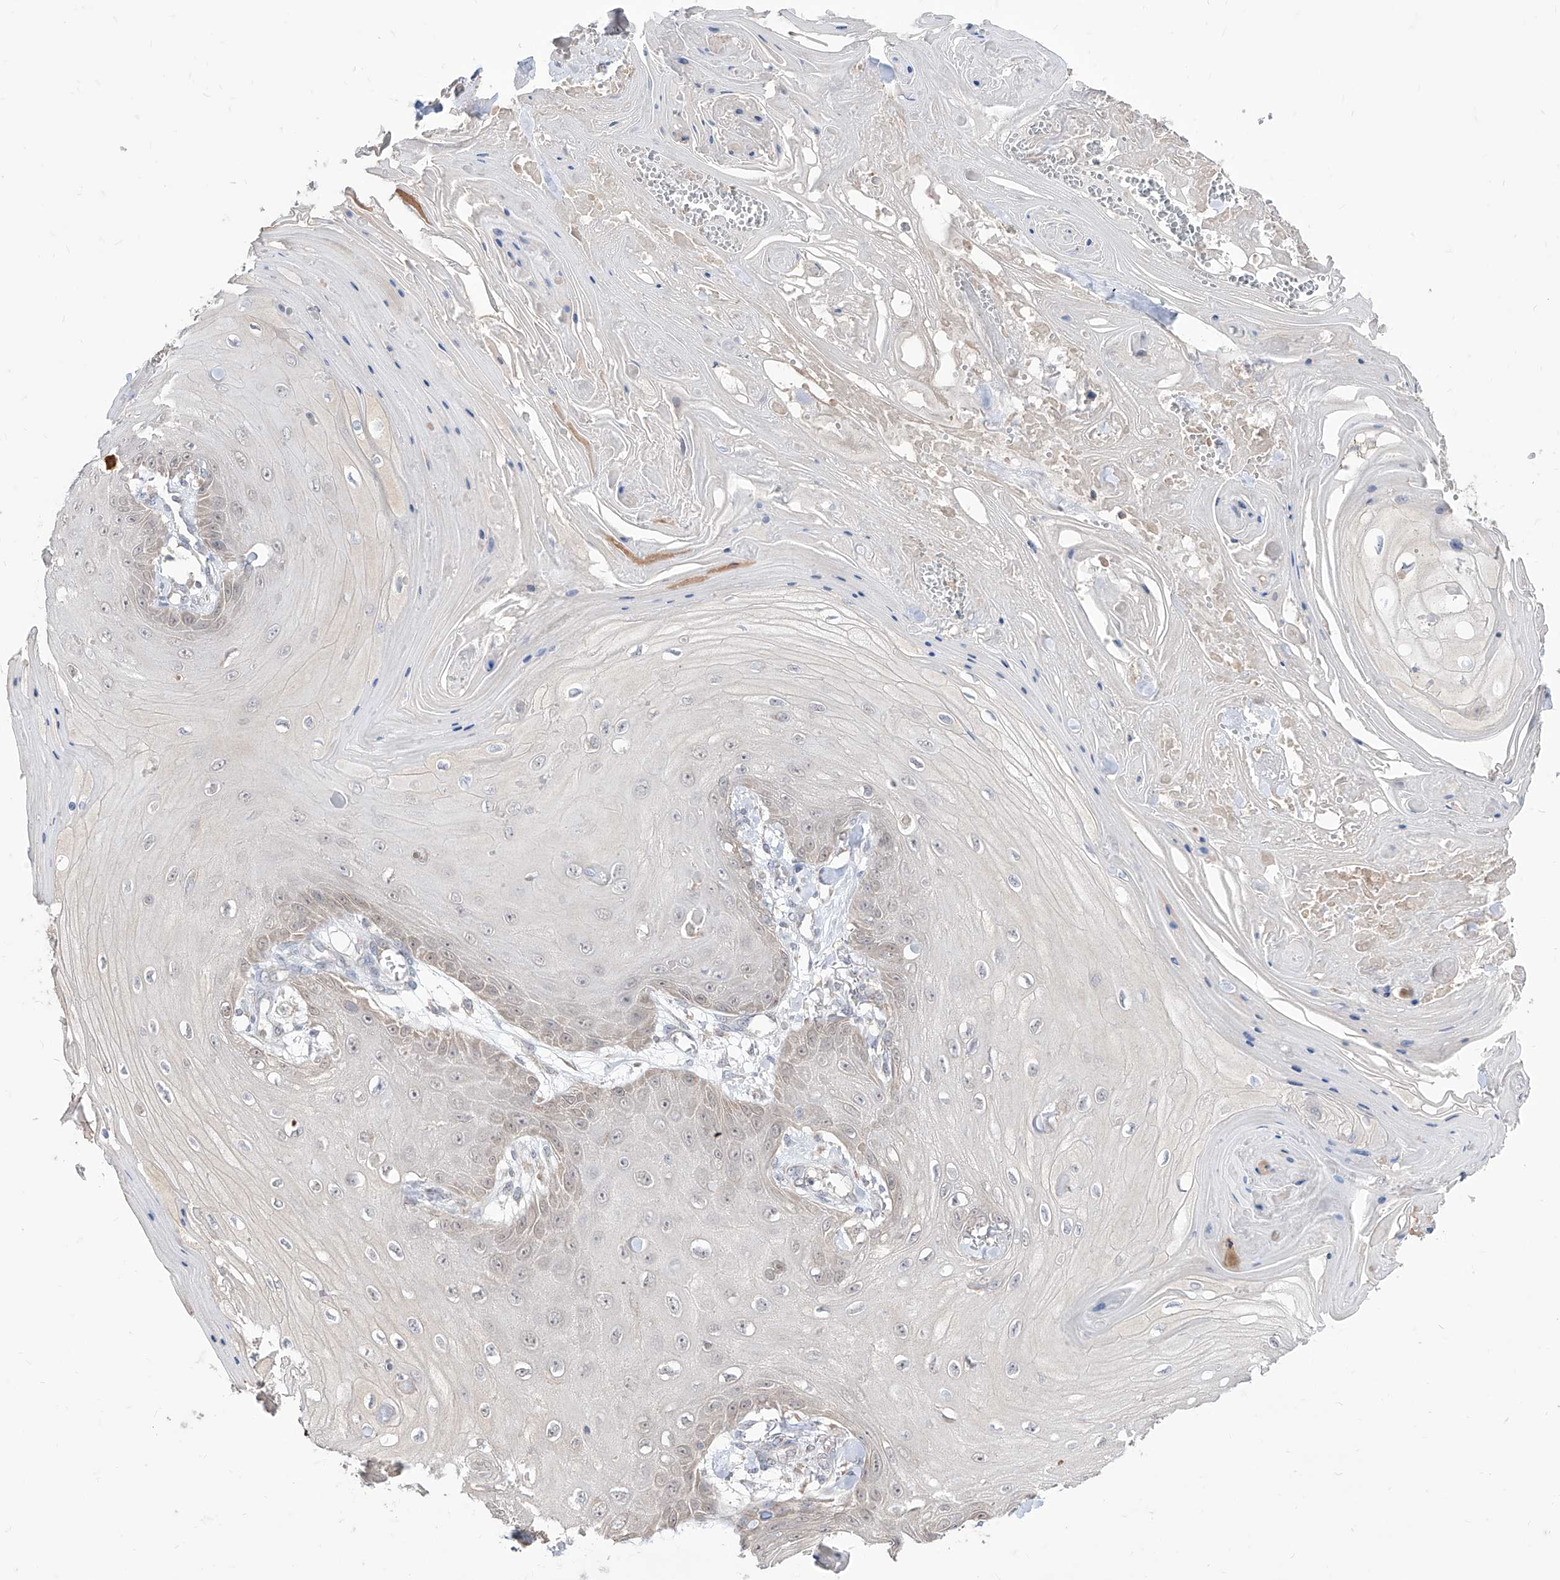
{"staining": {"intensity": "weak", "quantity": "25%-75%", "location": "nuclear"}, "tissue": "skin cancer", "cell_type": "Tumor cells", "image_type": "cancer", "snomed": [{"axis": "morphology", "description": "Squamous cell carcinoma, NOS"}, {"axis": "topography", "description": "Skin"}], "caption": "Protein staining of skin squamous cell carcinoma tissue demonstrates weak nuclear staining in approximately 25%-75% of tumor cells.", "gene": "BROX", "patient": {"sex": "male", "age": 74}}